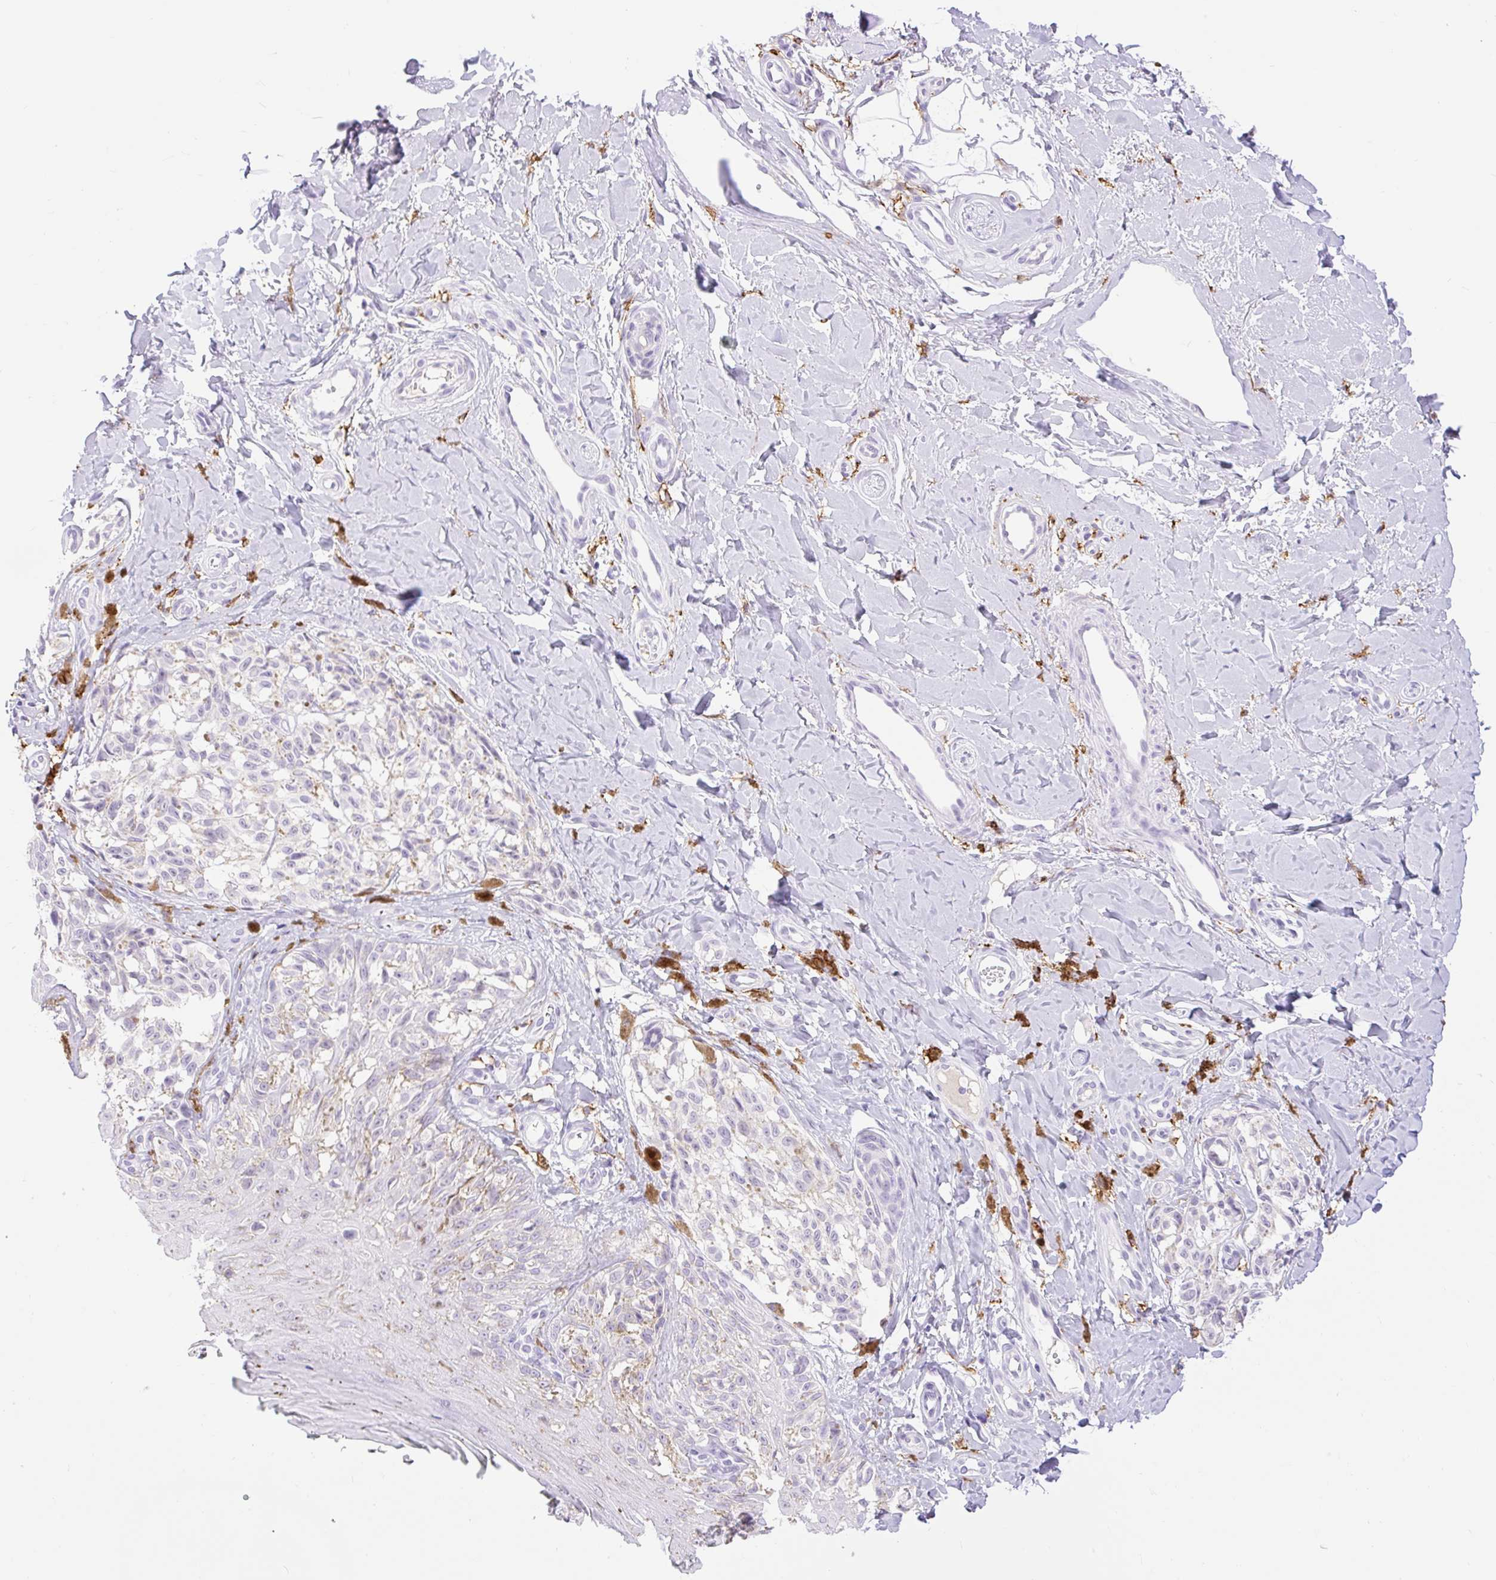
{"staining": {"intensity": "negative", "quantity": "none", "location": "none"}, "tissue": "melanoma", "cell_type": "Tumor cells", "image_type": "cancer", "snomed": [{"axis": "morphology", "description": "Malignant melanoma, NOS"}, {"axis": "topography", "description": "Skin"}], "caption": "IHC of melanoma demonstrates no staining in tumor cells.", "gene": "SIGLEC1", "patient": {"sex": "female", "age": 65}}